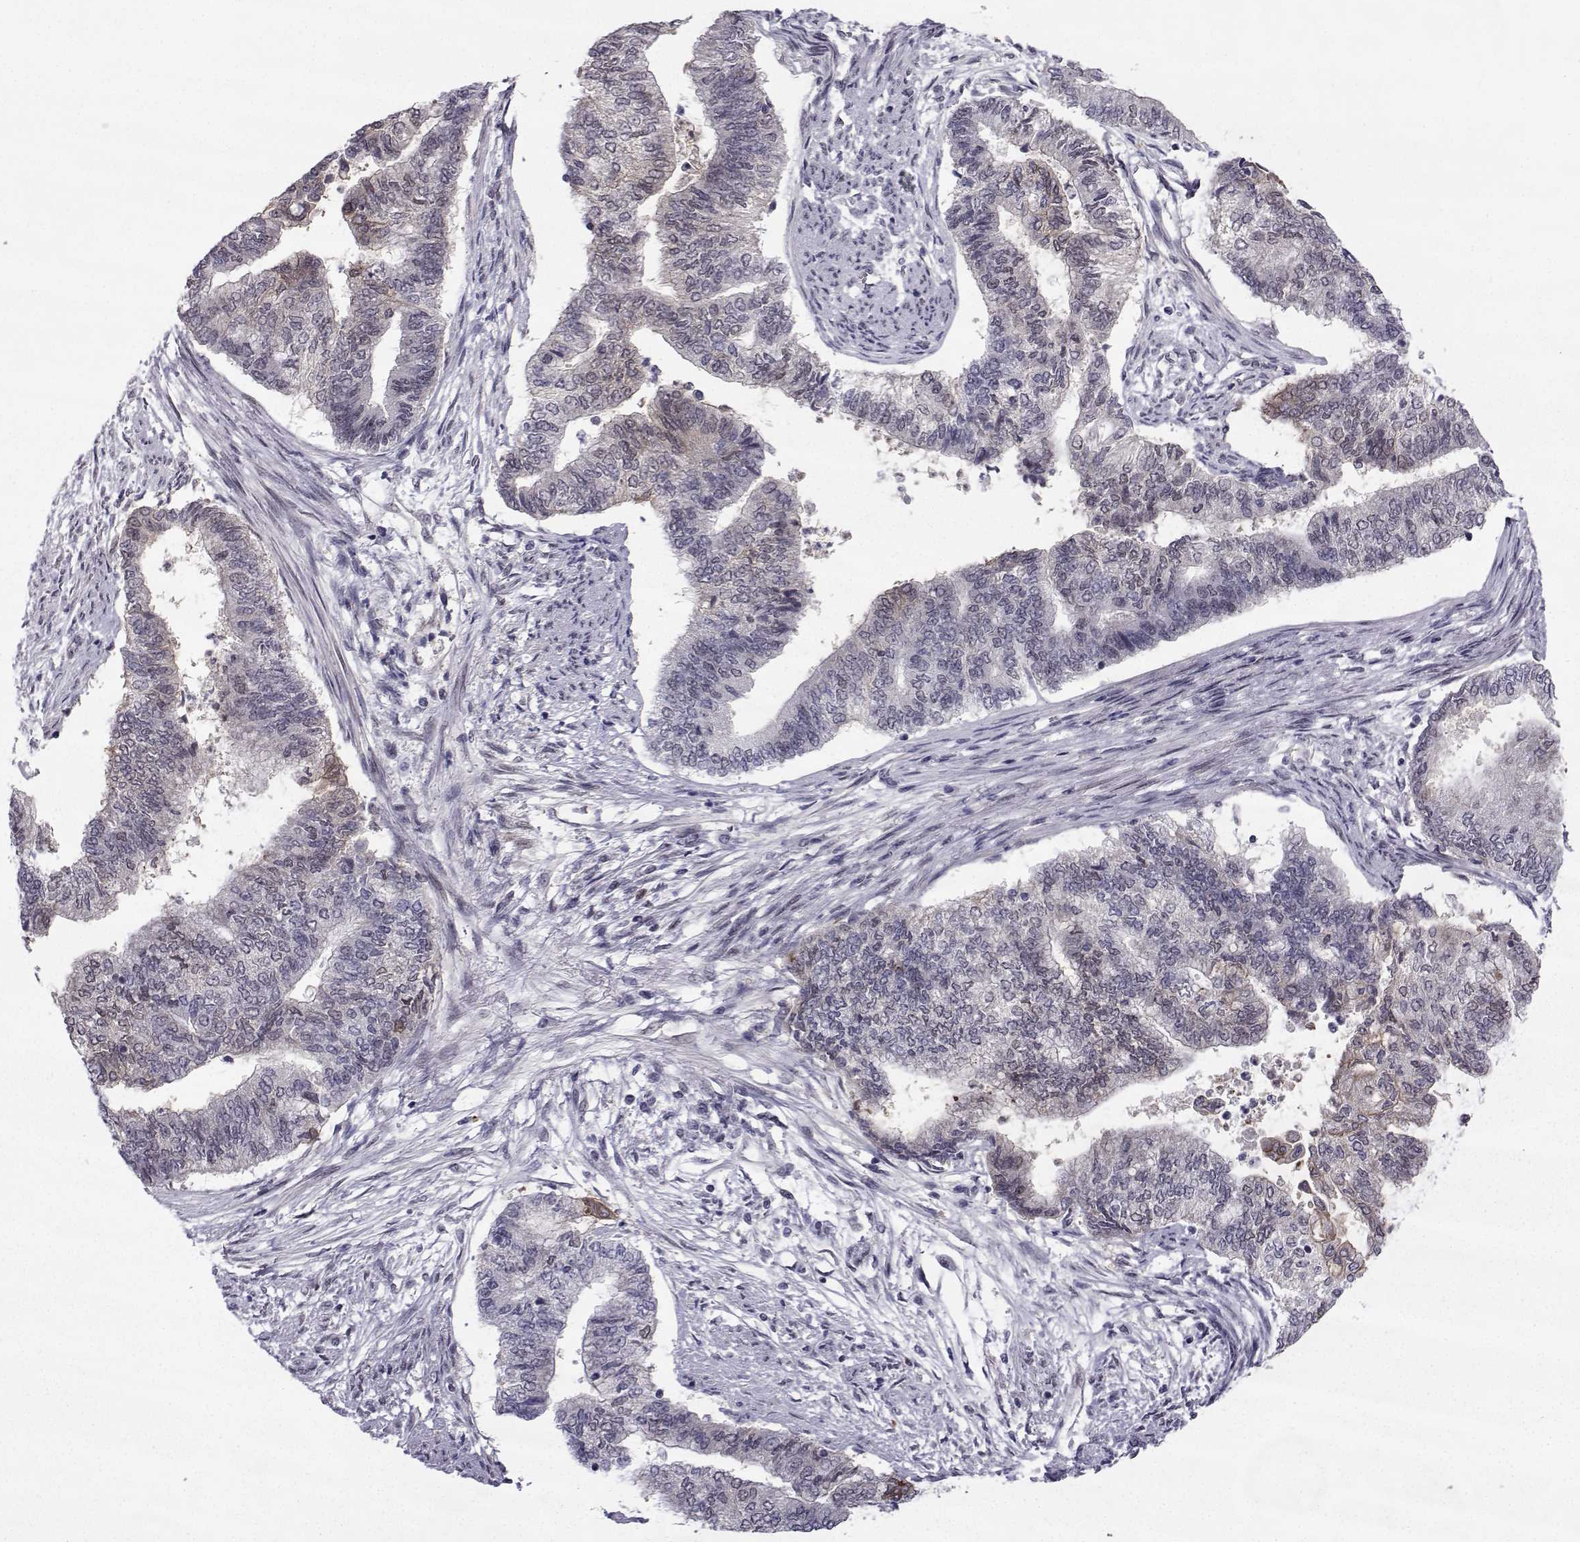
{"staining": {"intensity": "weak", "quantity": "<25%", "location": "cytoplasmic/membranous,nuclear"}, "tissue": "endometrial cancer", "cell_type": "Tumor cells", "image_type": "cancer", "snomed": [{"axis": "morphology", "description": "Adenocarcinoma, NOS"}, {"axis": "topography", "description": "Endometrium"}], "caption": "The immunohistochemistry micrograph has no significant positivity in tumor cells of endometrial cancer (adenocarcinoma) tissue.", "gene": "RBM24", "patient": {"sex": "female", "age": 65}}